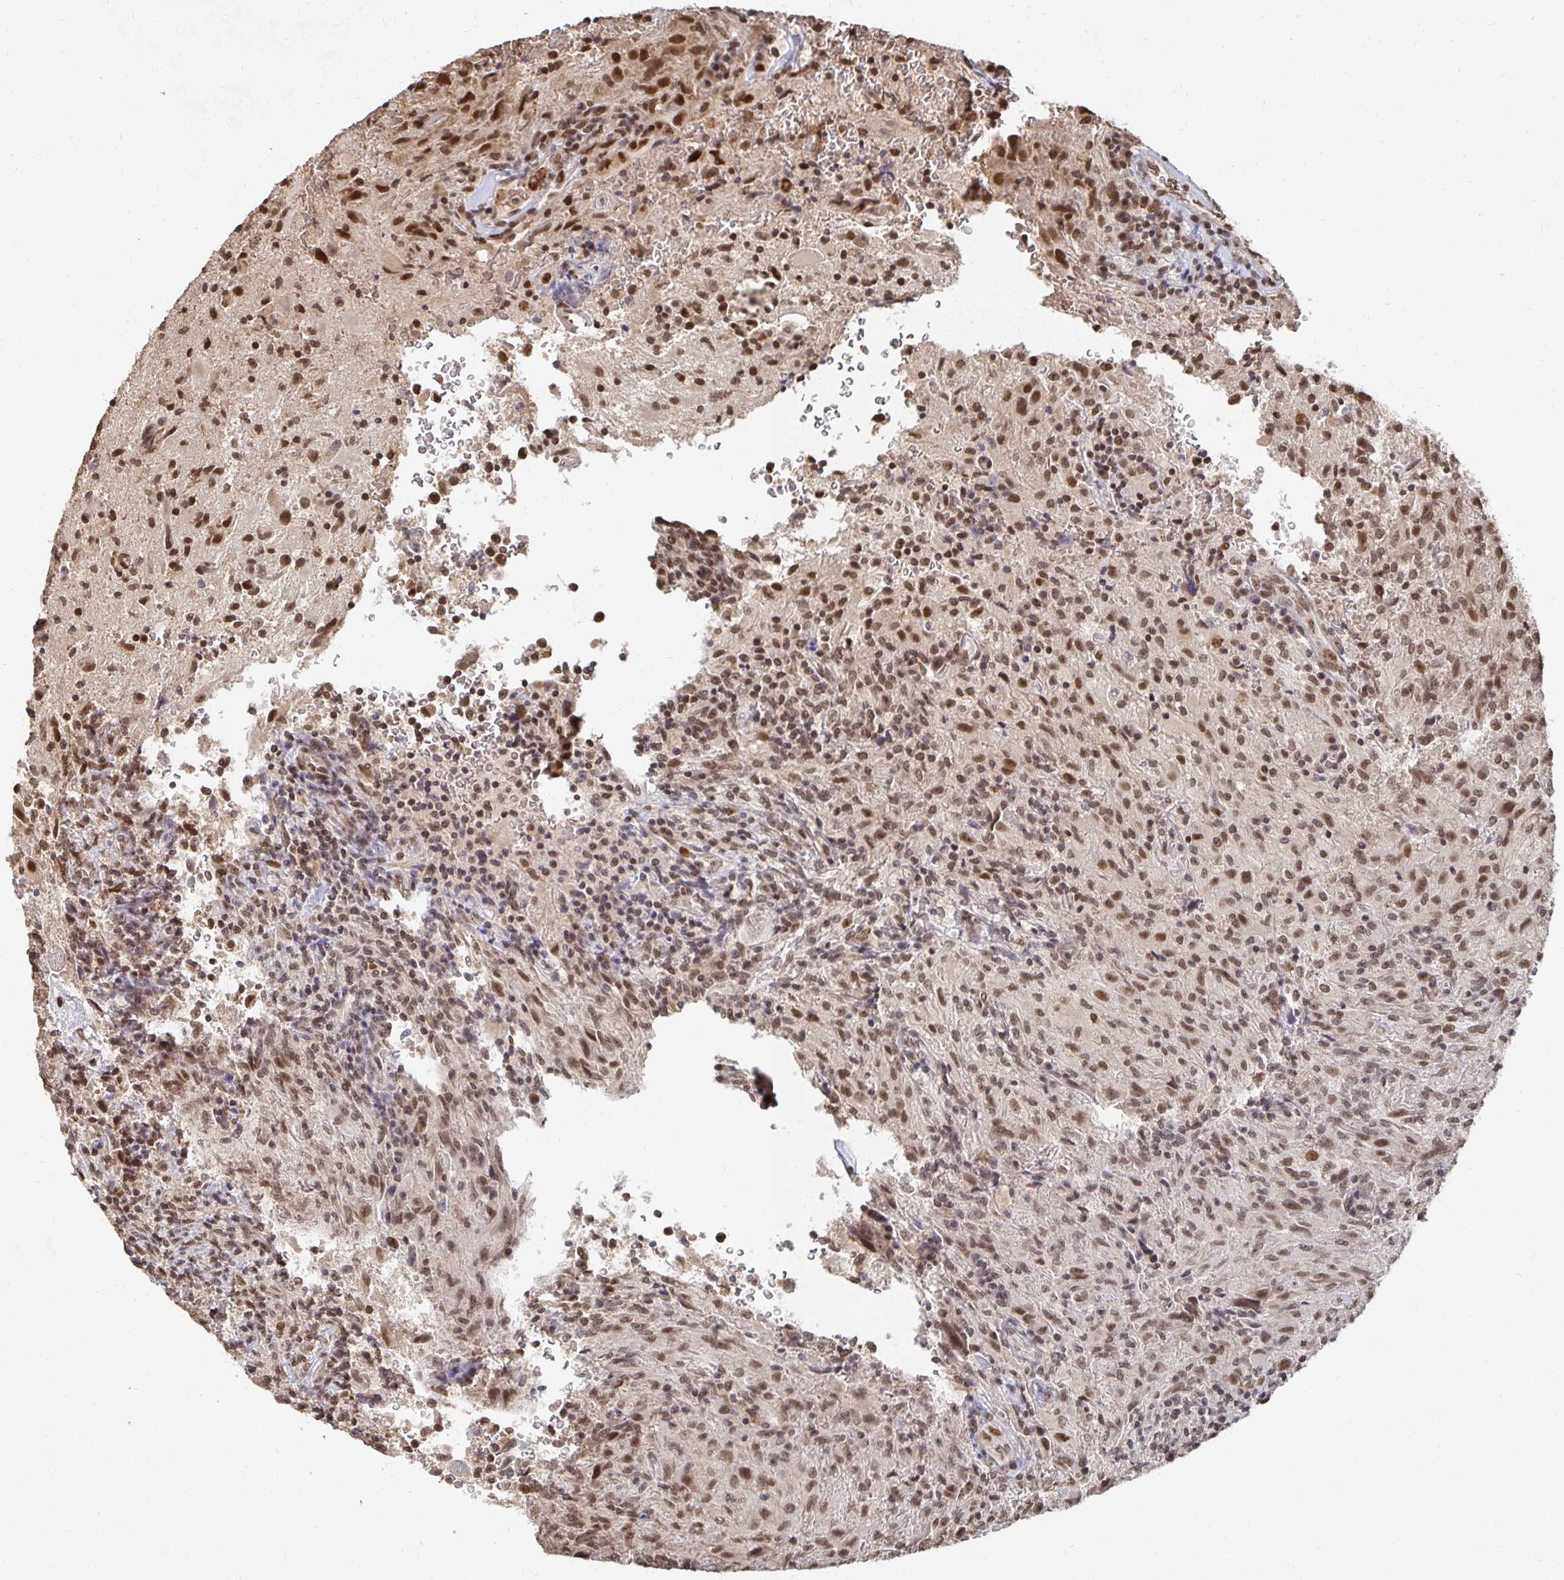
{"staining": {"intensity": "moderate", "quantity": ">75%", "location": "nuclear"}, "tissue": "glioma", "cell_type": "Tumor cells", "image_type": "cancer", "snomed": [{"axis": "morphology", "description": "Glioma, malignant, High grade"}, {"axis": "topography", "description": "Brain"}], "caption": "Glioma stained for a protein shows moderate nuclear positivity in tumor cells. (DAB IHC with brightfield microscopy, high magnification).", "gene": "GTF3C6", "patient": {"sex": "male", "age": 68}}